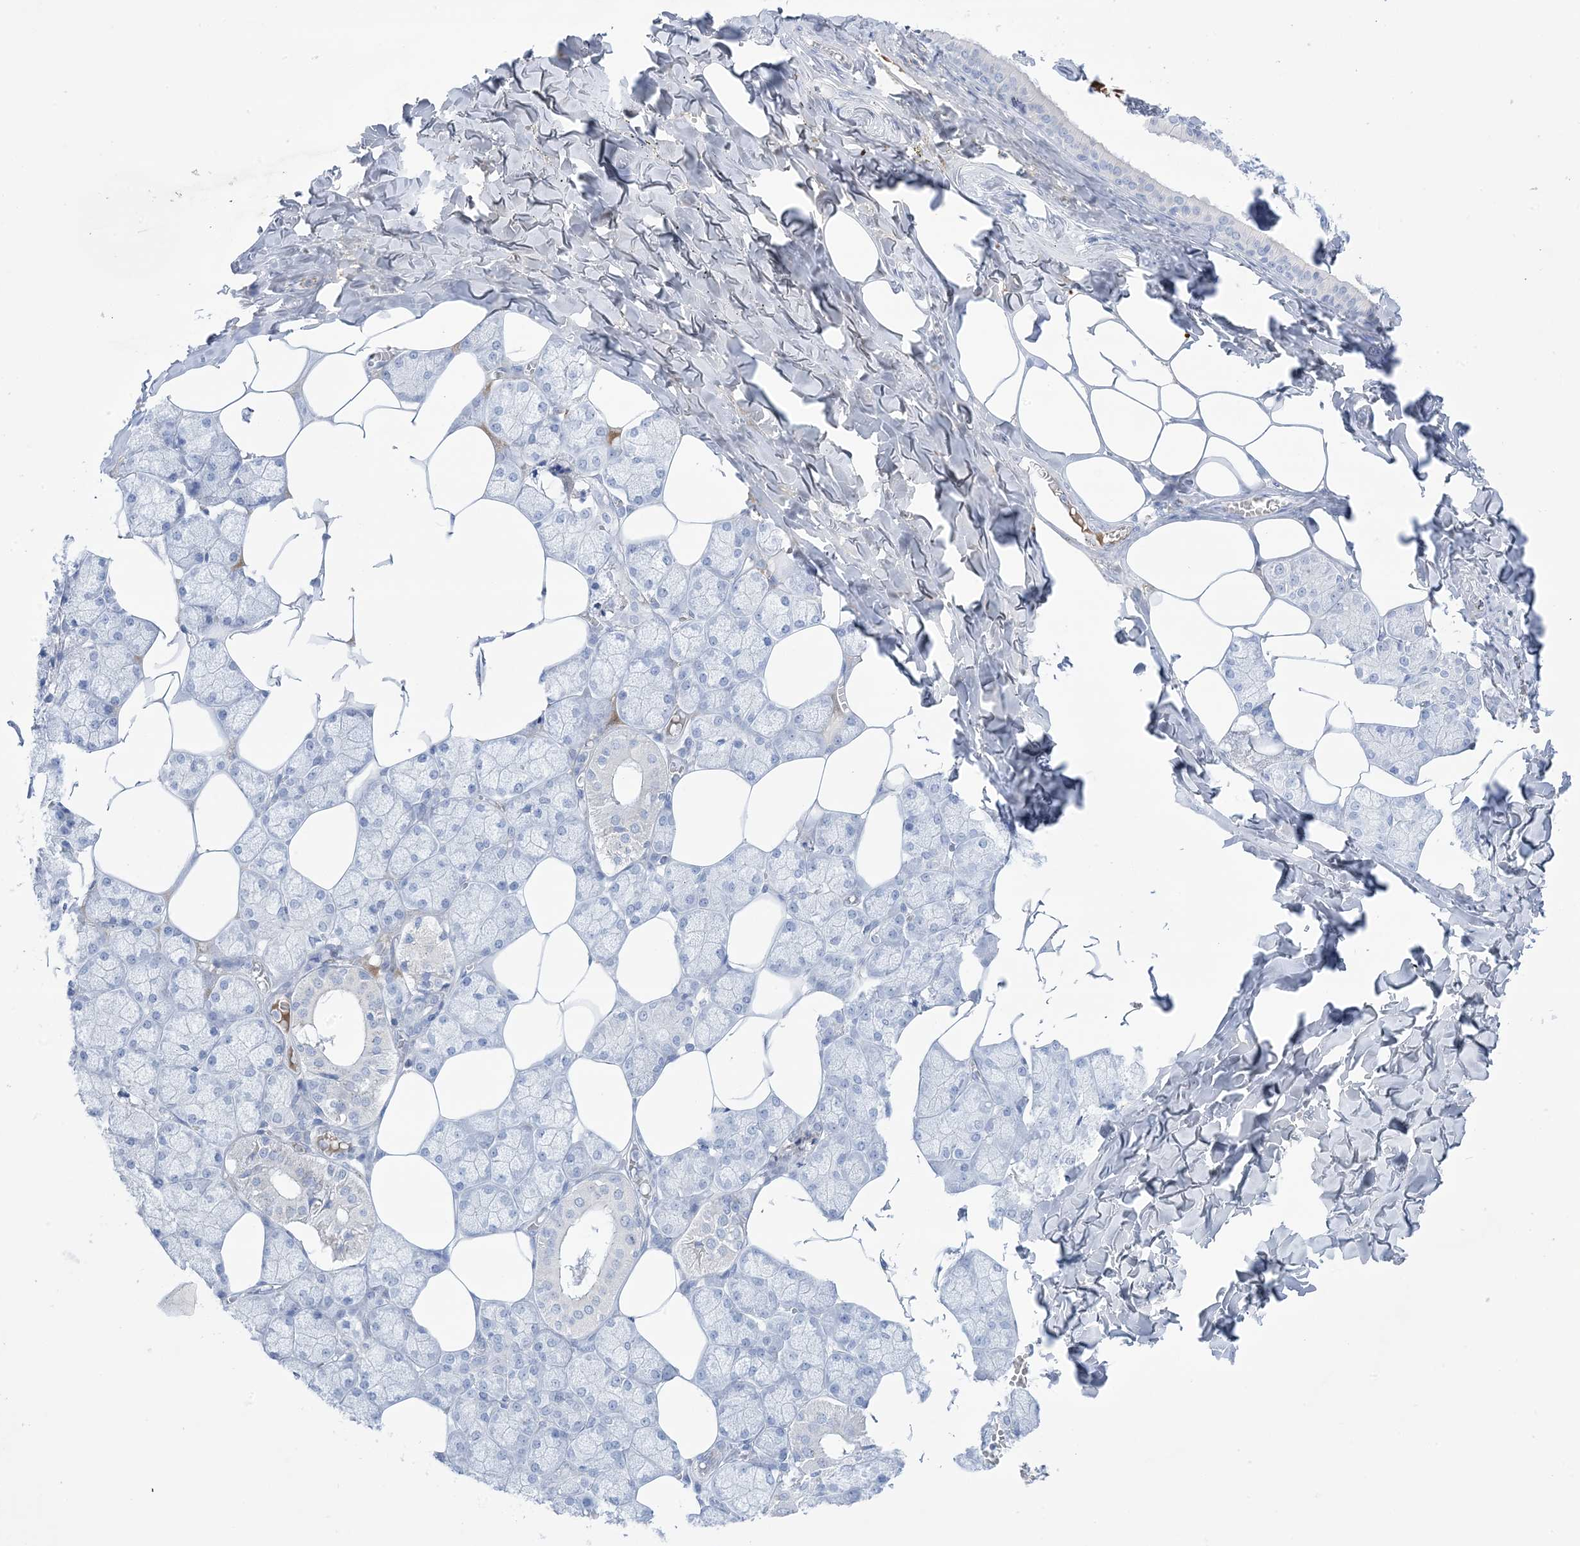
{"staining": {"intensity": "weak", "quantity": "<25%", "location": "cytoplasmic/membranous"}, "tissue": "salivary gland", "cell_type": "Glandular cells", "image_type": "normal", "snomed": [{"axis": "morphology", "description": "Normal tissue, NOS"}, {"axis": "topography", "description": "Salivary gland"}], "caption": "Micrograph shows no significant protein expression in glandular cells of benign salivary gland.", "gene": "ATP11C", "patient": {"sex": "male", "age": 62}}